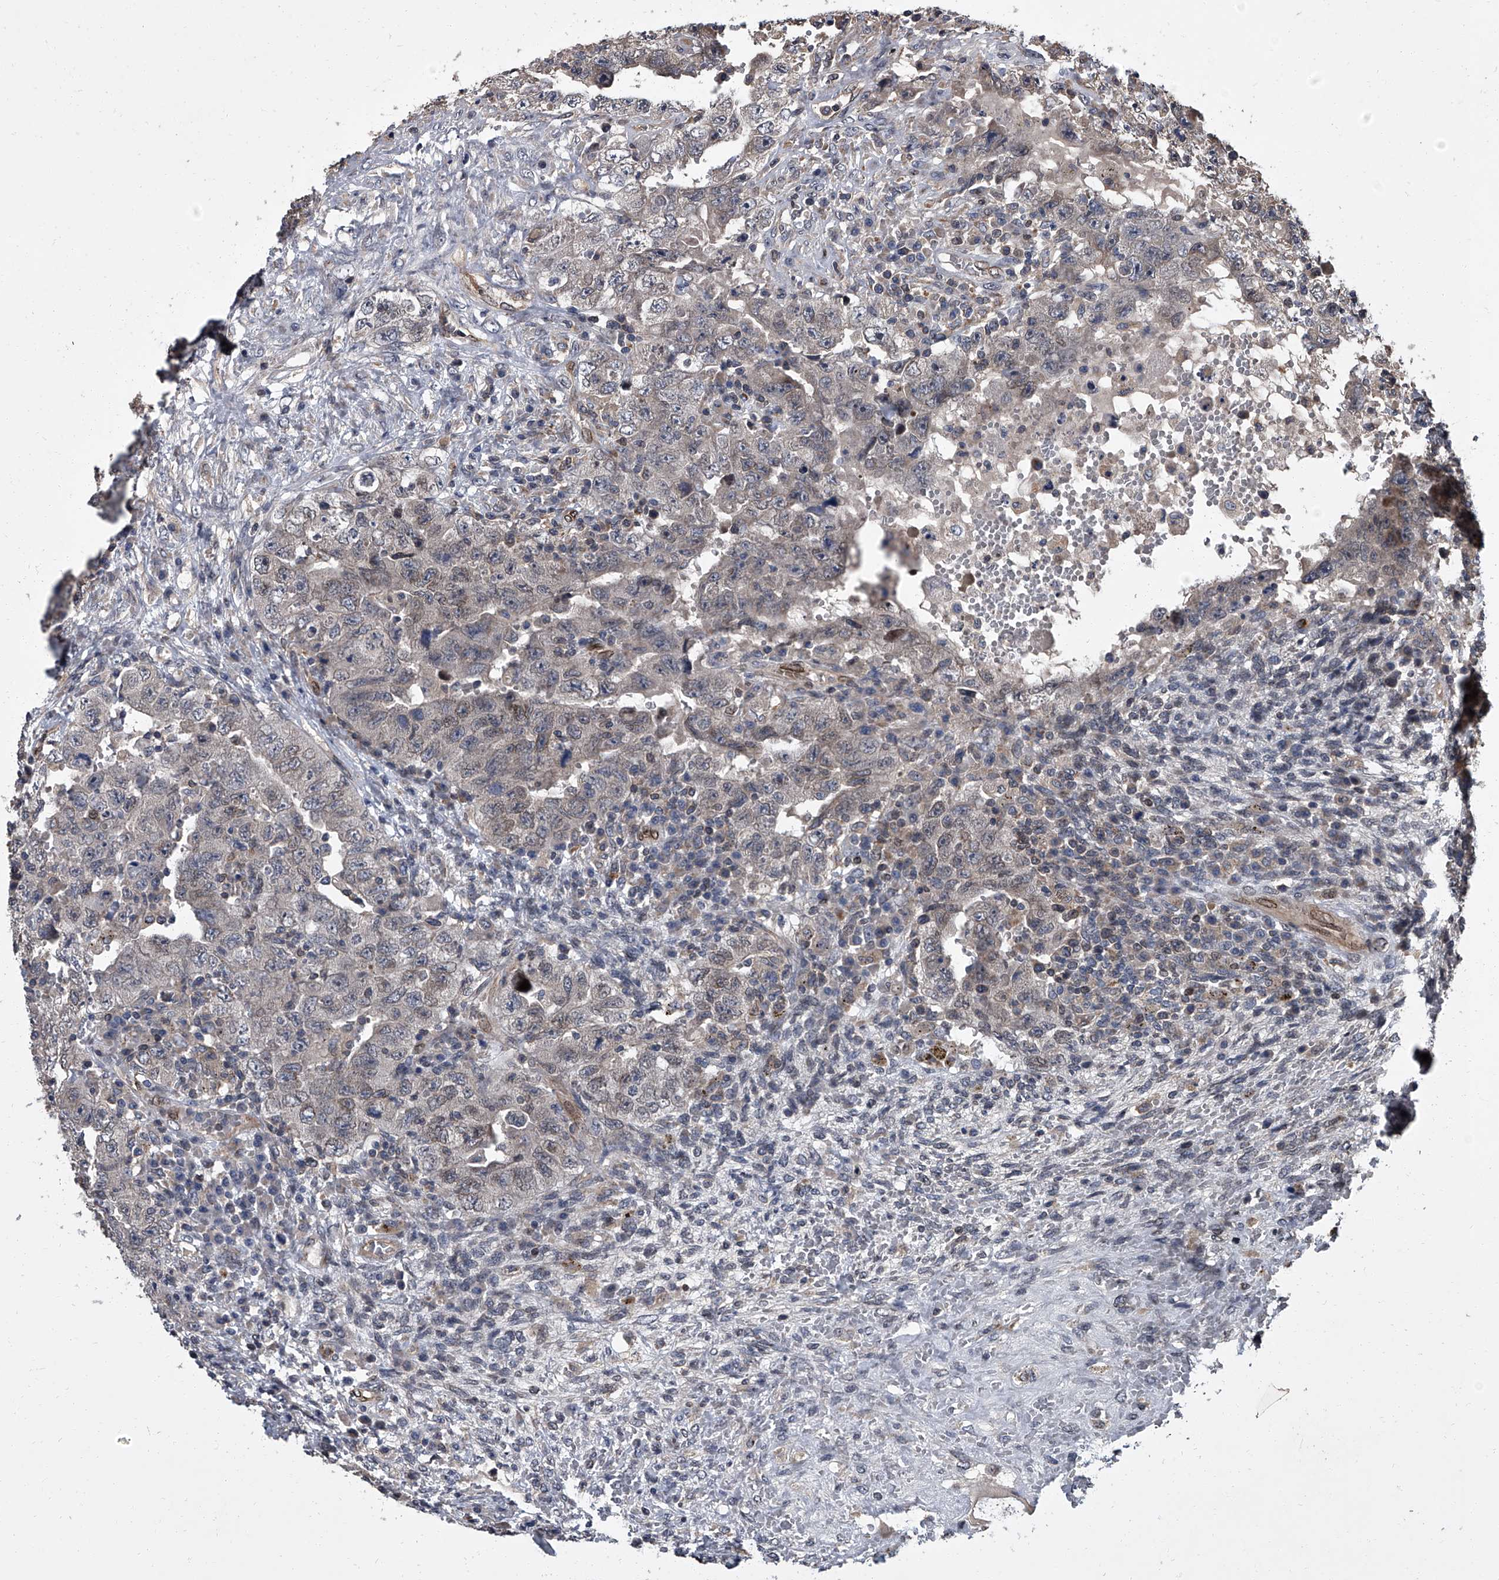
{"staining": {"intensity": "negative", "quantity": "none", "location": "none"}, "tissue": "testis cancer", "cell_type": "Tumor cells", "image_type": "cancer", "snomed": [{"axis": "morphology", "description": "Carcinoma, Embryonal, NOS"}, {"axis": "topography", "description": "Testis"}], "caption": "A histopathology image of testis cancer (embryonal carcinoma) stained for a protein shows no brown staining in tumor cells.", "gene": "LRRC8C", "patient": {"sex": "male", "age": 26}}